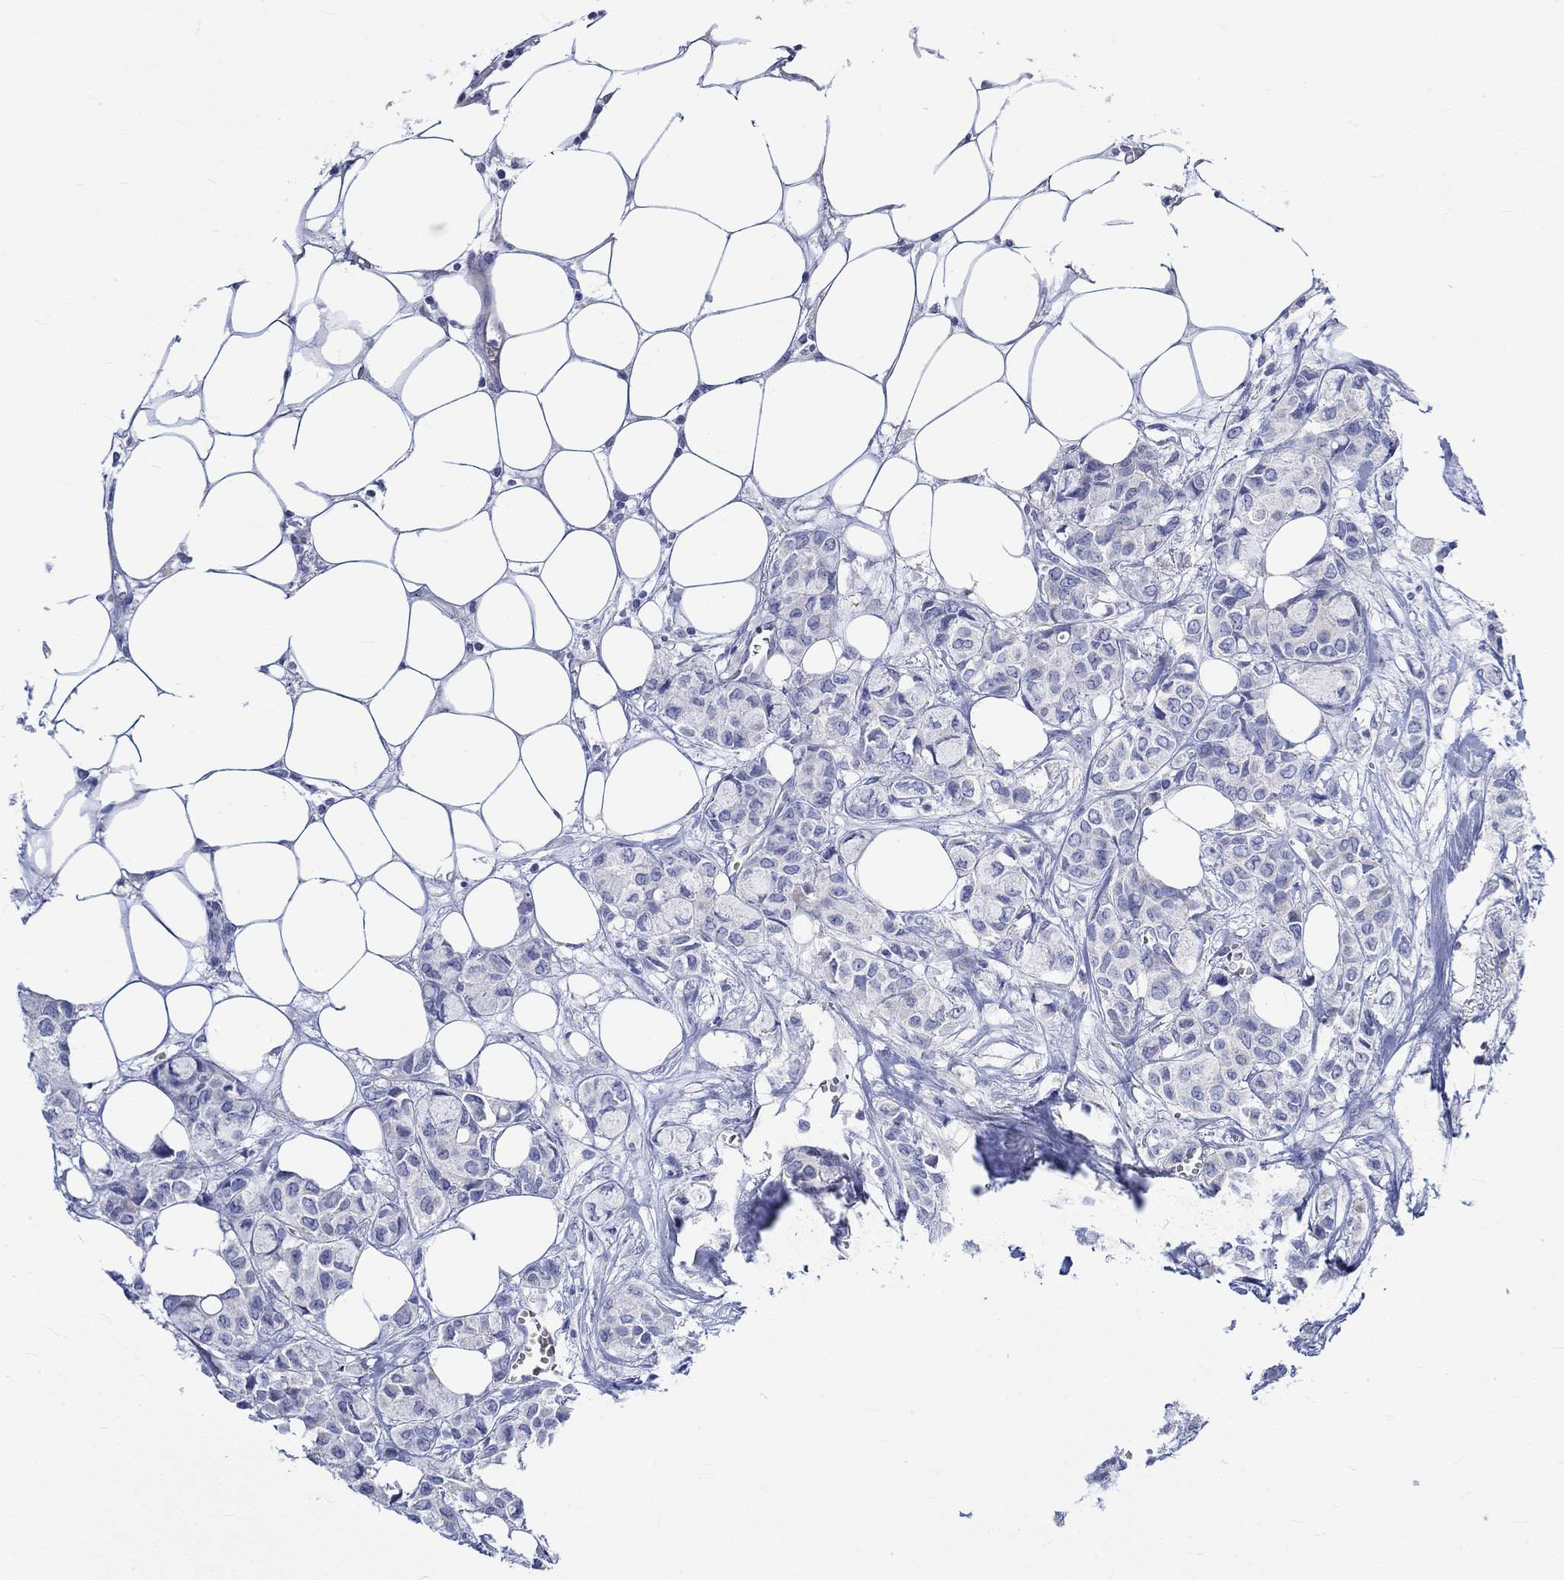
{"staining": {"intensity": "negative", "quantity": "none", "location": "none"}, "tissue": "breast cancer", "cell_type": "Tumor cells", "image_type": "cancer", "snomed": [{"axis": "morphology", "description": "Duct carcinoma"}, {"axis": "topography", "description": "Breast"}], "caption": "Immunohistochemistry of human breast cancer demonstrates no staining in tumor cells. Nuclei are stained in blue.", "gene": "NRIP3", "patient": {"sex": "female", "age": 85}}